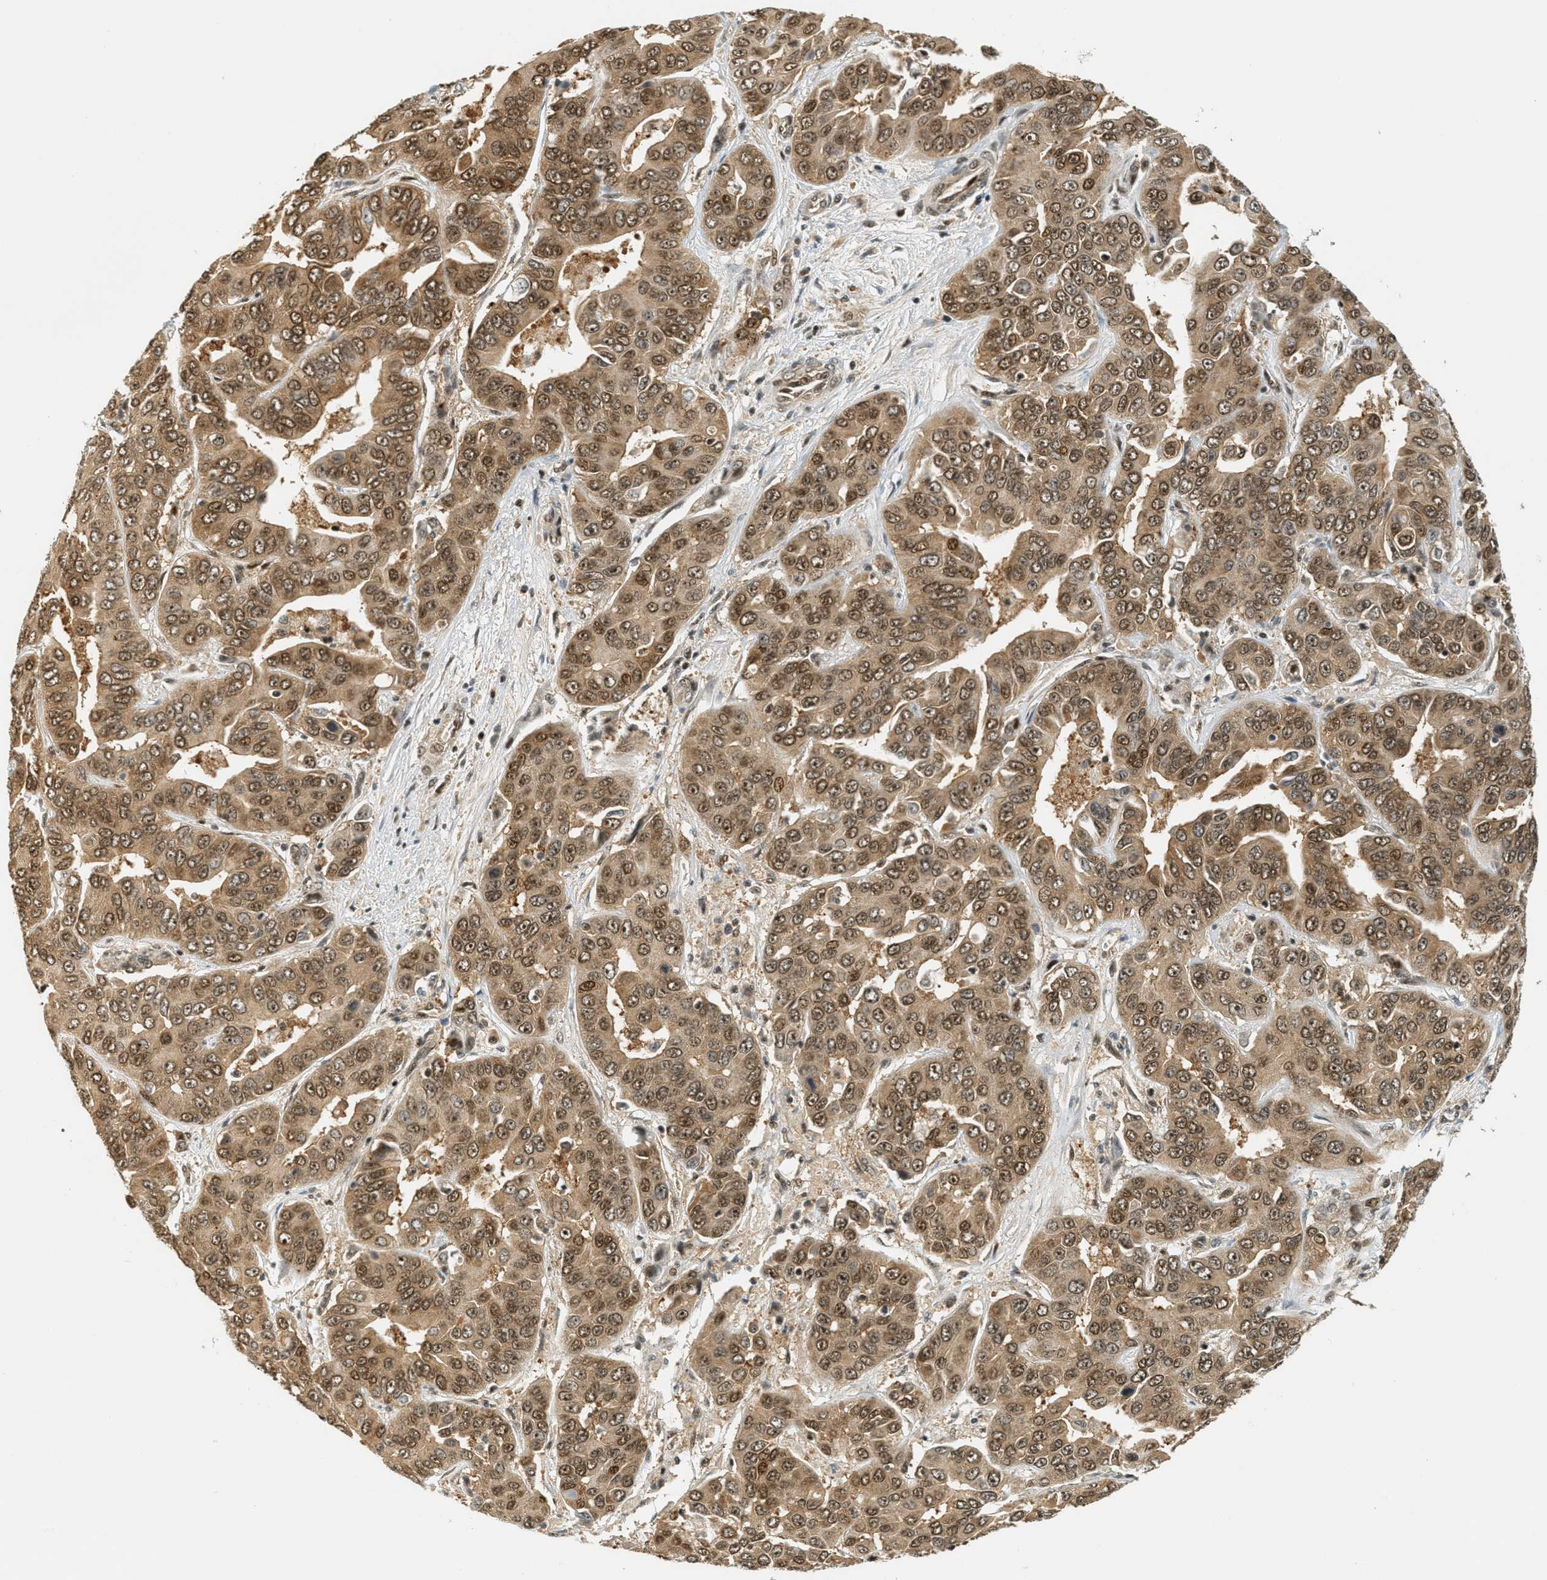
{"staining": {"intensity": "moderate", "quantity": ">75%", "location": "cytoplasmic/membranous,nuclear"}, "tissue": "liver cancer", "cell_type": "Tumor cells", "image_type": "cancer", "snomed": [{"axis": "morphology", "description": "Cholangiocarcinoma"}, {"axis": "topography", "description": "Liver"}], "caption": "DAB (3,3'-diaminobenzidine) immunohistochemical staining of human cholangiocarcinoma (liver) displays moderate cytoplasmic/membranous and nuclear protein staining in approximately >75% of tumor cells.", "gene": "FOXM1", "patient": {"sex": "female", "age": 52}}